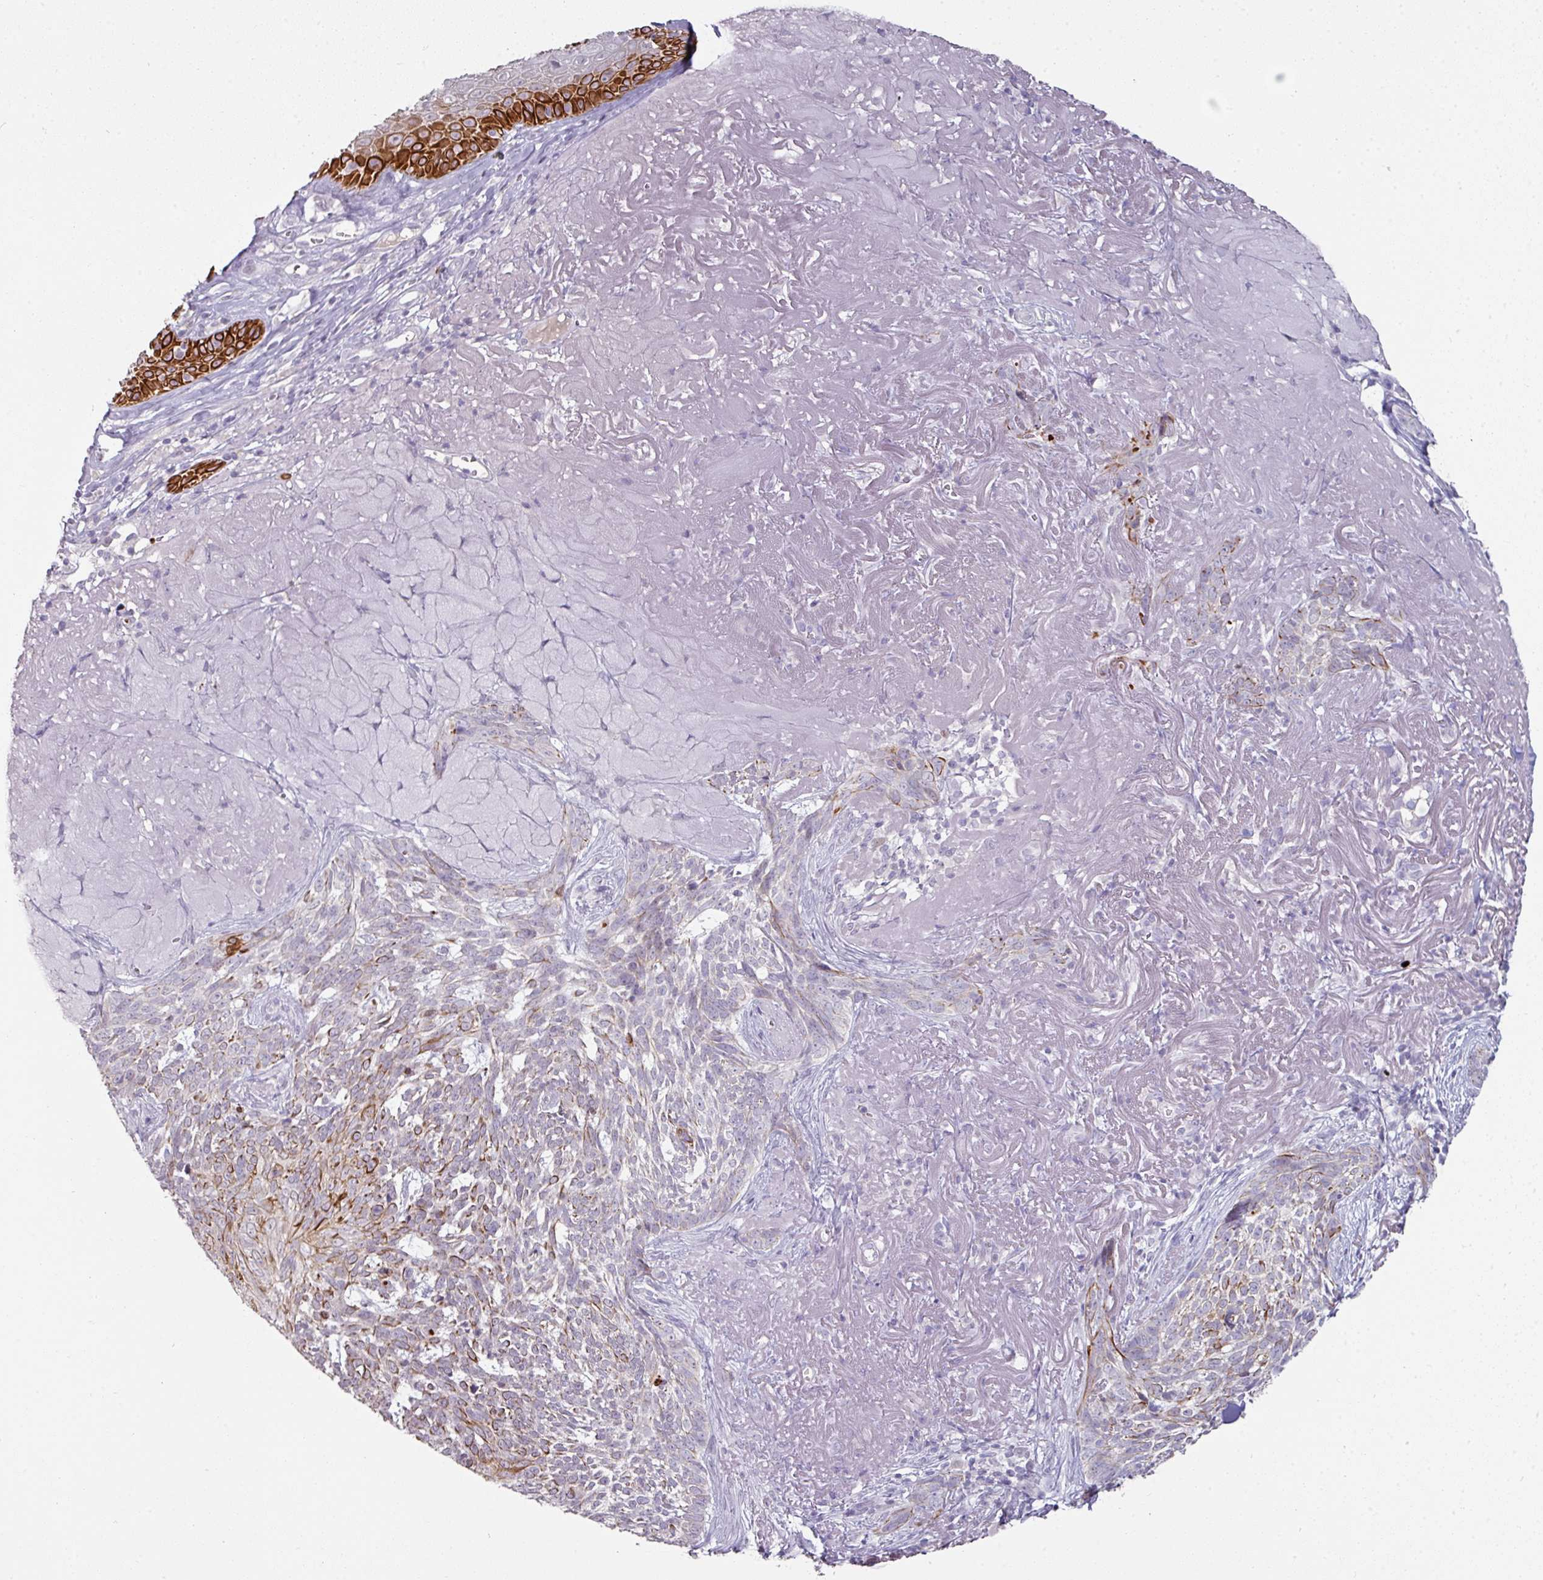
{"staining": {"intensity": "moderate", "quantity": "25%-75%", "location": "cytoplasmic/membranous"}, "tissue": "skin cancer", "cell_type": "Tumor cells", "image_type": "cancer", "snomed": [{"axis": "morphology", "description": "Basal cell carcinoma"}, {"axis": "topography", "description": "Skin"}, {"axis": "topography", "description": "Skin of face"}], "caption": "Skin cancer (basal cell carcinoma) stained with IHC exhibits moderate cytoplasmic/membranous expression in approximately 25%-75% of tumor cells.", "gene": "GTF2H3", "patient": {"sex": "female", "age": 95}}